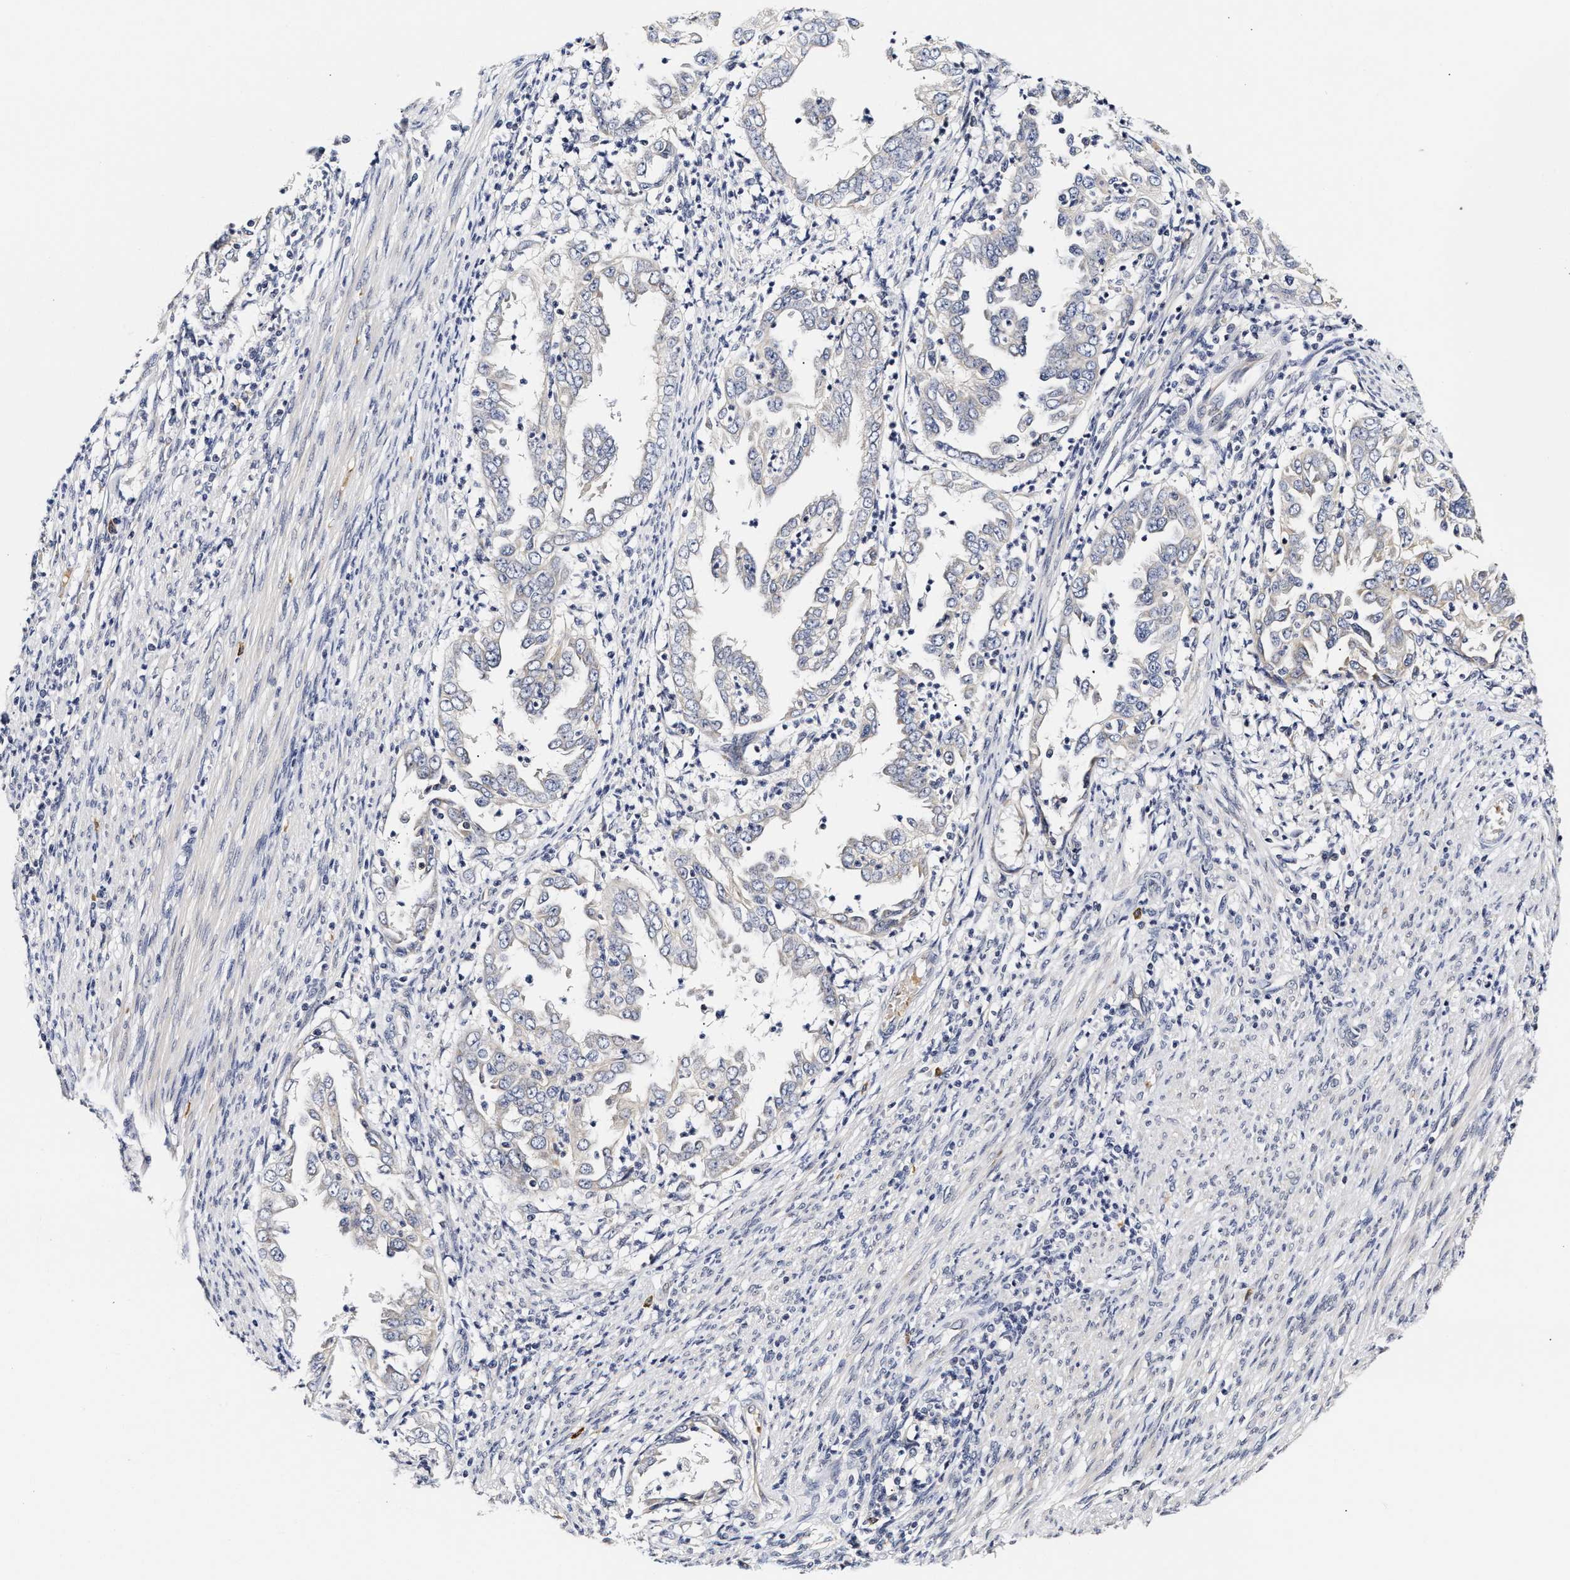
{"staining": {"intensity": "negative", "quantity": "none", "location": "none"}, "tissue": "endometrial cancer", "cell_type": "Tumor cells", "image_type": "cancer", "snomed": [{"axis": "morphology", "description": "Adenocarcinoma, NOS"}, {"axis": "topography", "description": "Endometrium"}], "caption": "Image shows no significant protein expression in tumor cells of endometrial cancer (adenocarcinoma). (Immunohistochemistry (ihc), brightfield microscopy, high magnification).", "gene": "RINT1", "patient": {"sex": "female", "age": 85}}